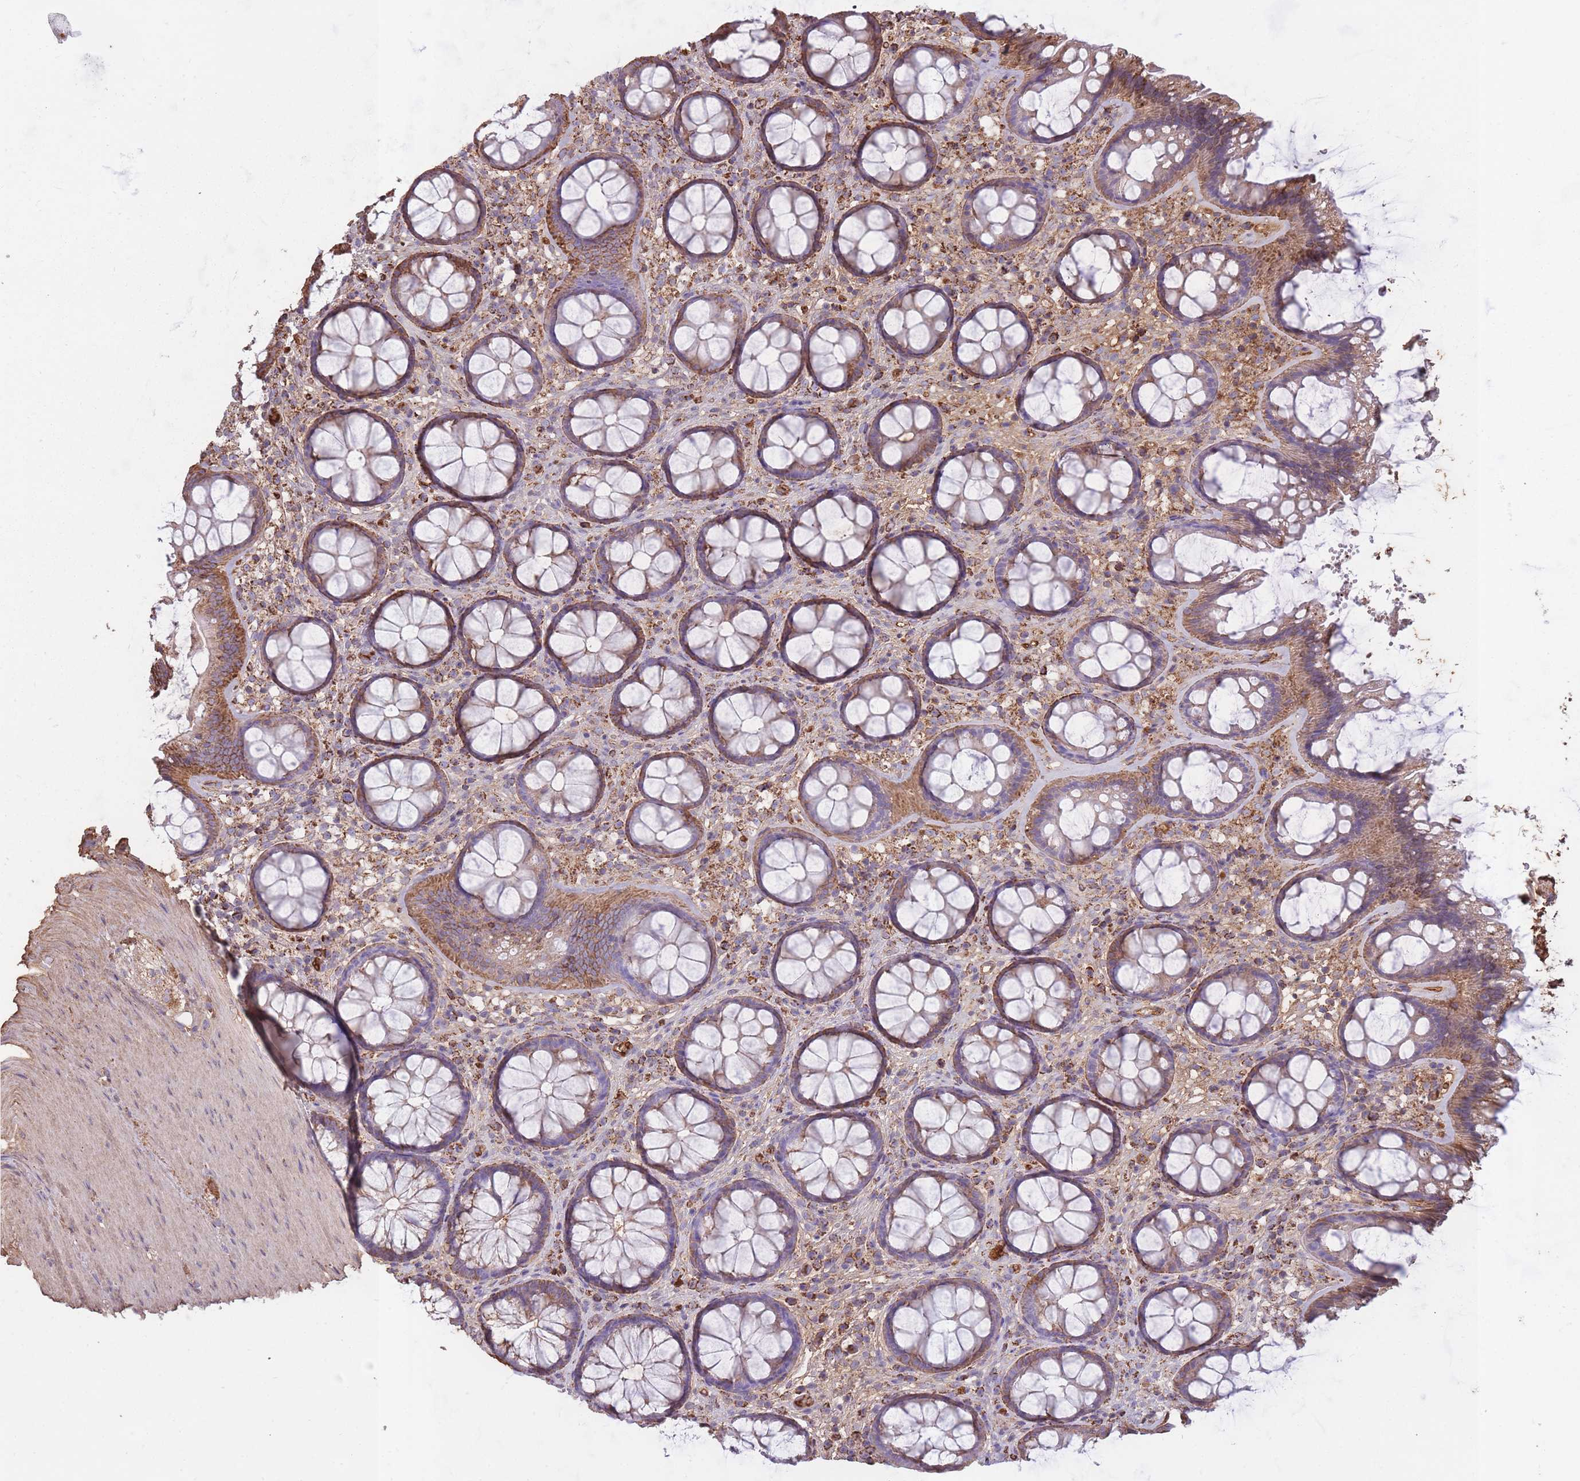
{"staining": {"intensity": "moderate", "quantity": ">75%", "location": "cytoplasmic/membranous"}, "tissue": "colon", "cell_type": "Endothelial cells", "image_type": "normal", "snomed": [{"axis": "morphology", "description": "Normal tissue, NOS"}, {"axis": "topography", "description": "Colon"}], "caption": "An immunohistochemistry photomicrograph of unremarkable tissue is shown. Protein staining in brown labels moderate cytoplasmic/membranous positivity in colon within endothelial cells. (DAB (3,3'-diaminobenzidine) = brown stain, brightfield microscopy at high magnification).", "gene": "KAT2A", "patient": {"sex": "male", "age": 46}}